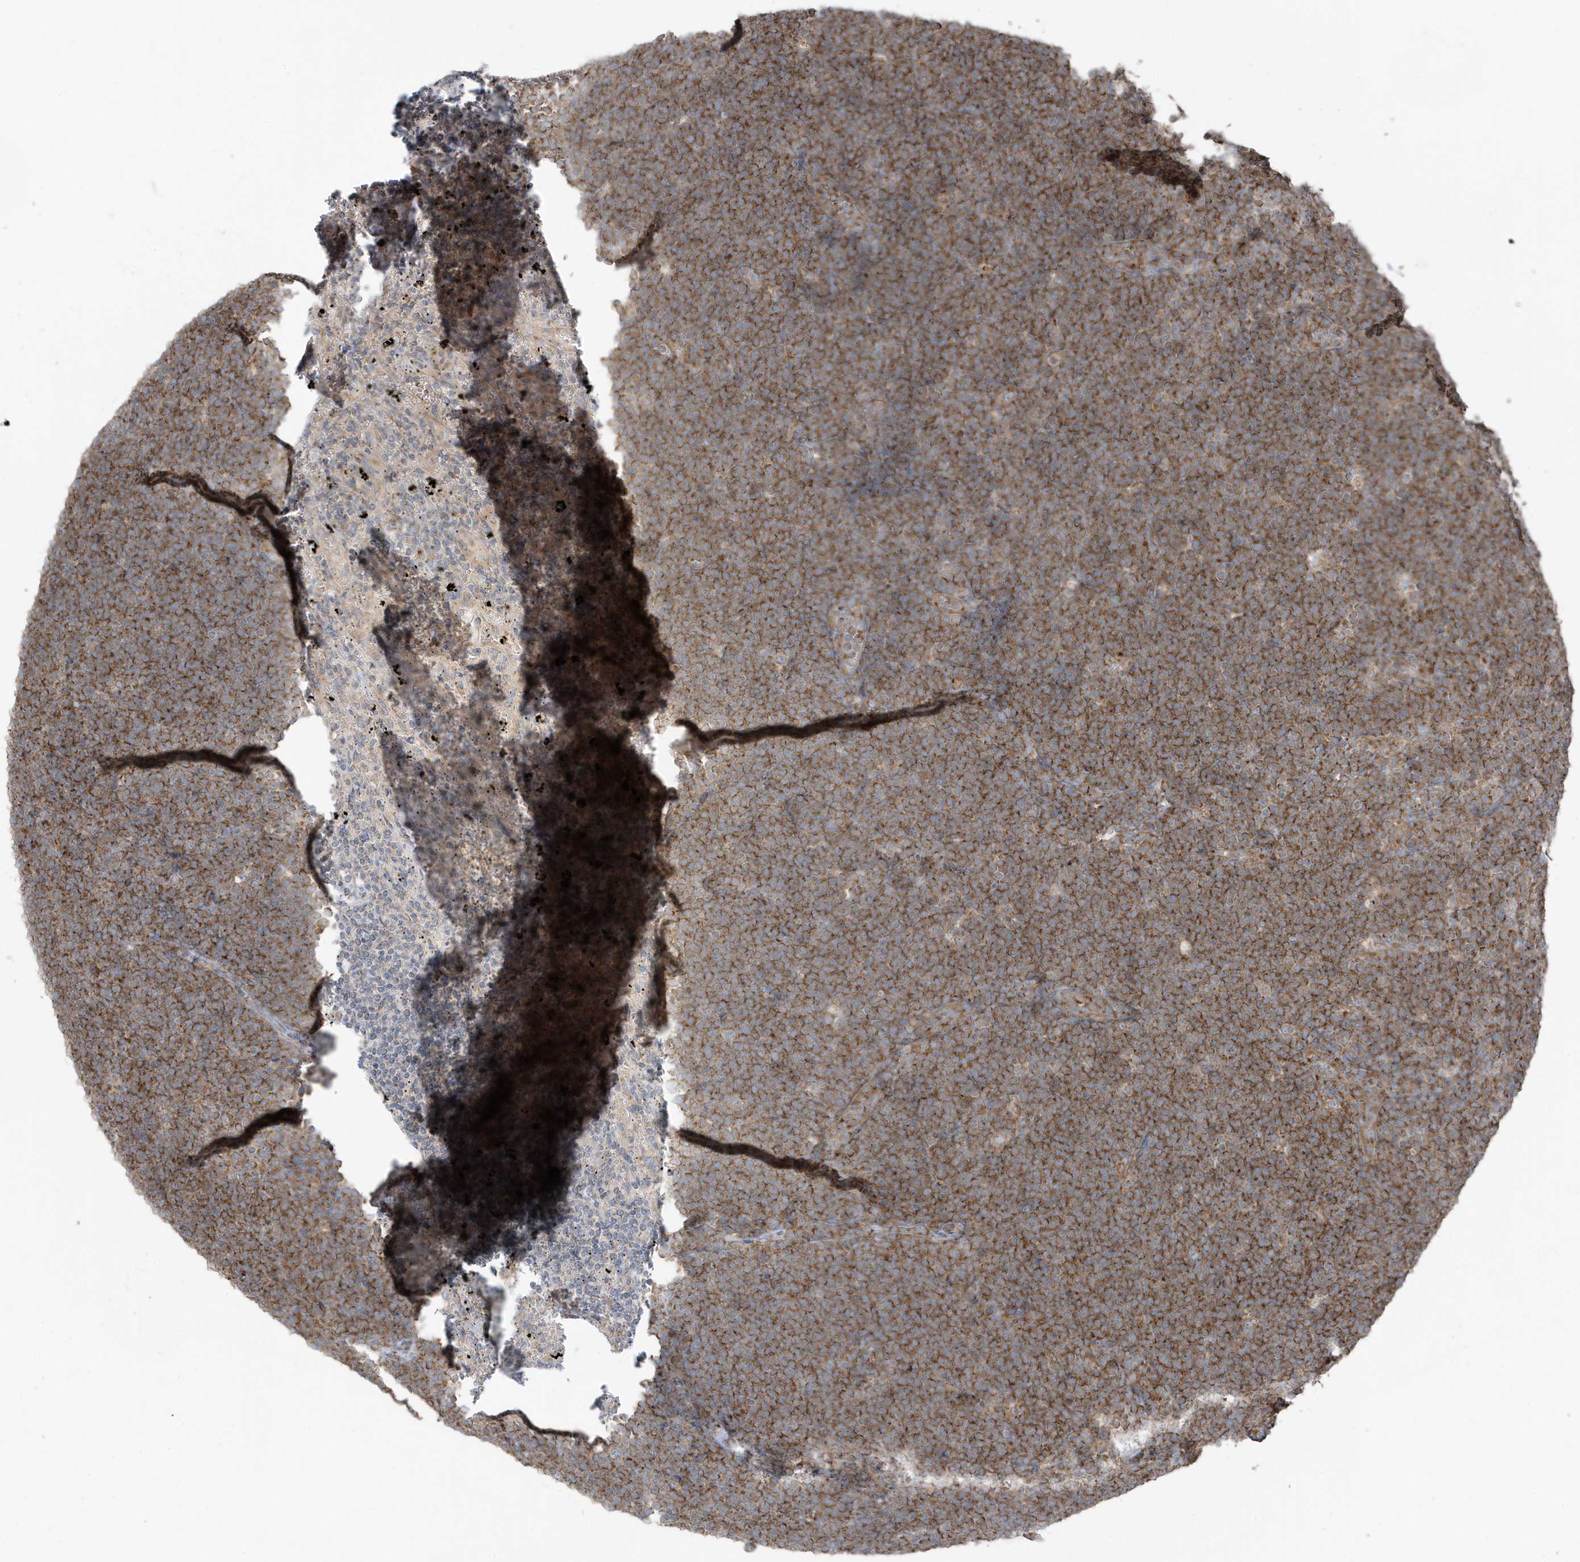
{"staining": {"intensity": "moderate", "quantity": ">75%", "location": "cytoplasmic/membranous"}, "tissue": "lymphoma", "cell_type": "Tumor cells", "image_type": "cancer", "snomed": [{"axis": "morphology", "description": "Malignant lymphoma, non-Hodgkin's type, High grade"}, {"axis": "topography", "description": "Lymph node"}], "caption": "Immunohistochemical staining of human high-grade malignant lymphoma, non-Hodgkin's type reveals medium levels of moderate cytoplasmic/membranous staining in about >75% of tumor cells. (Brightfield microscopy of DAB IHC at high magnification).", "gene": "GOLGA4", "patient": {"sex": "male", "age": 13}}